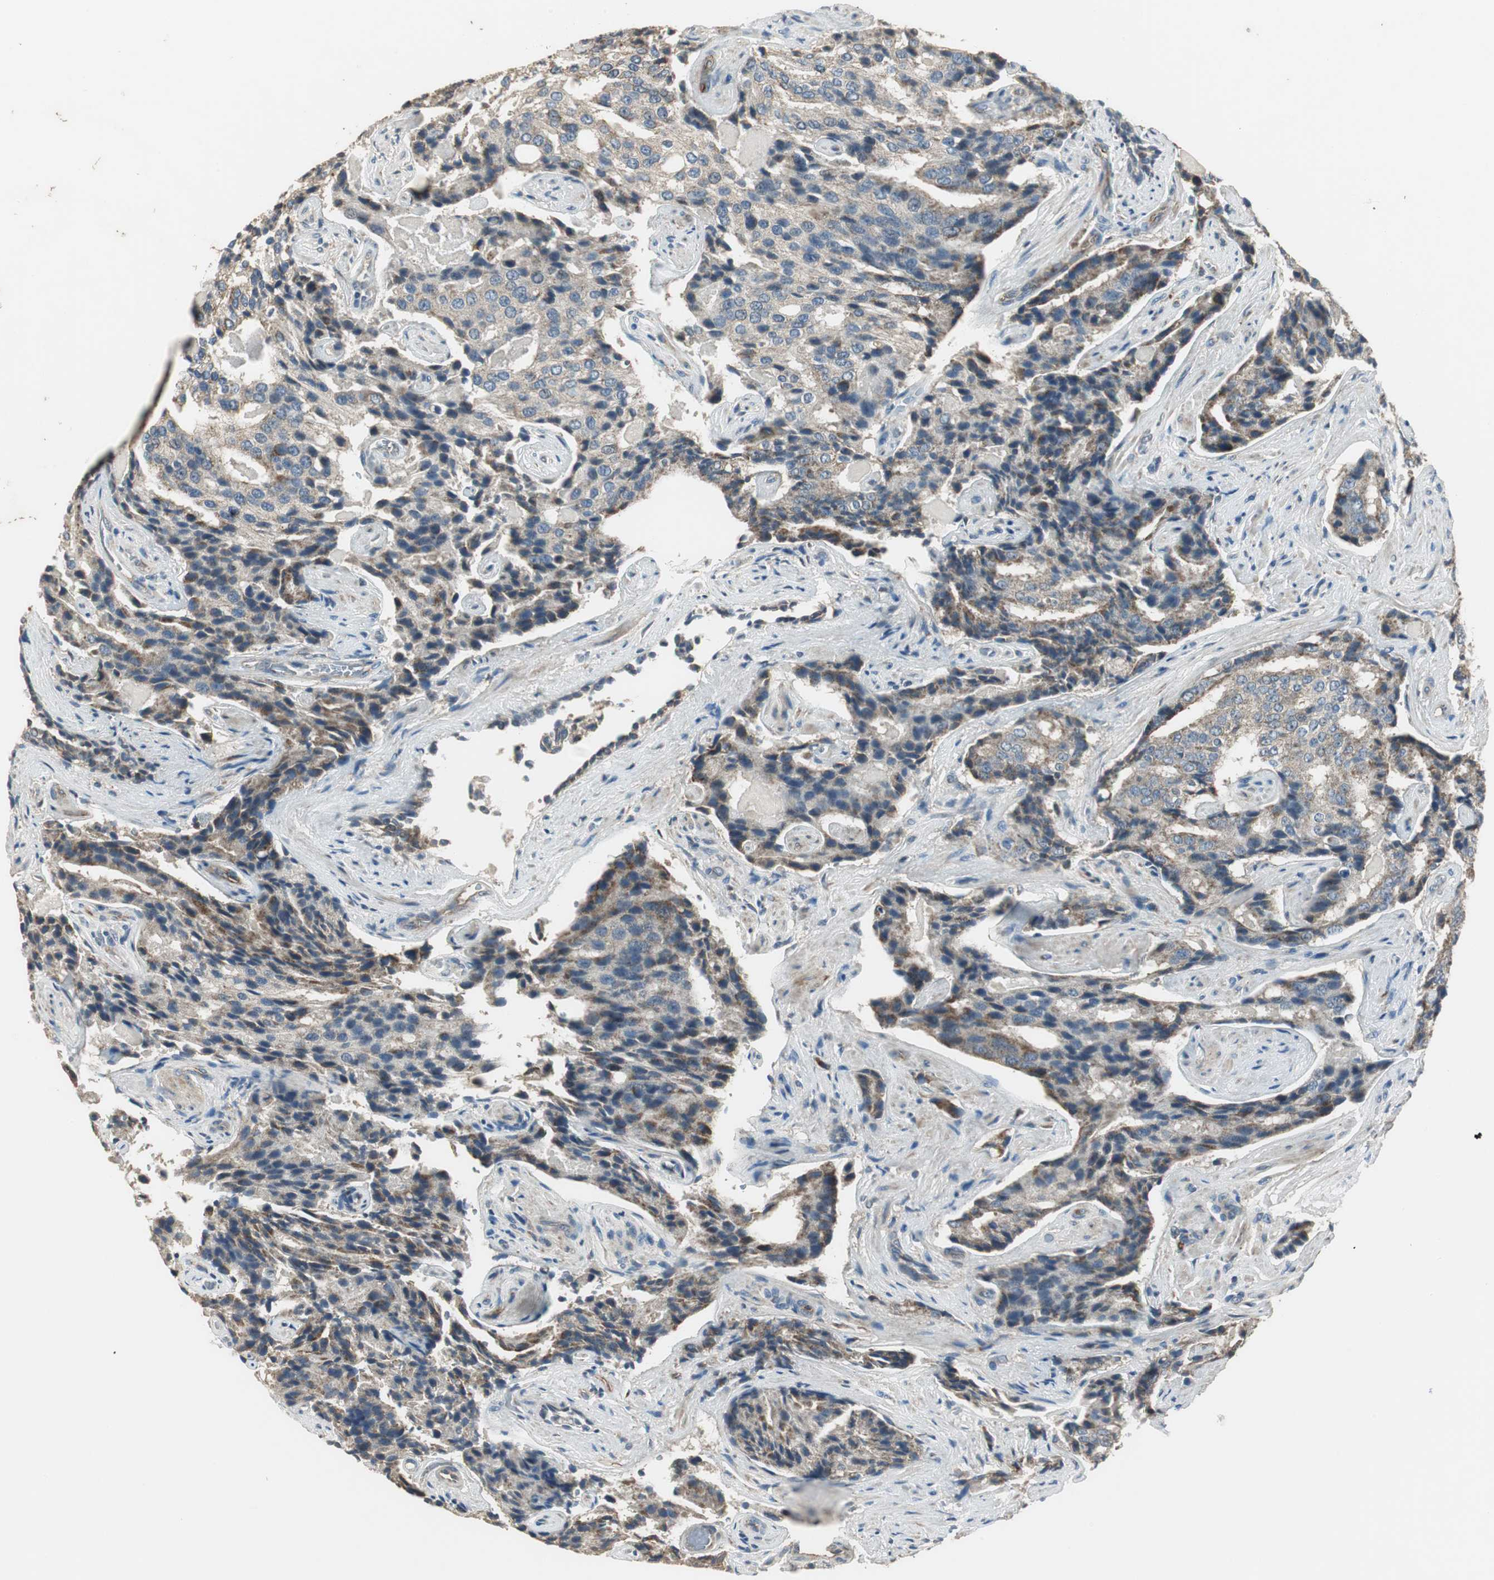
{"staining": {"intensity": "moderate", "quantity": ">75%", "location": "cytoplasmic/membranous"}, "tissue": "prostate cancer", "cell_type": "Tumor cells", "image_type": "cancer", "snomed": [{"axis": "morphology", "description": "Adenocarcinoma, High grade"}, {"axis": "topography", "description": "Prostate"}], "caption": "This is an image of immunohistochemistry (IHC) staining of adenocarcinoma (high-grade) (prostate), which shows moderate expression in the cytoplasmic/membranous of tumor cells.", "gene": "MSTO1", "patient": {"sex": "male", "age": 58}}